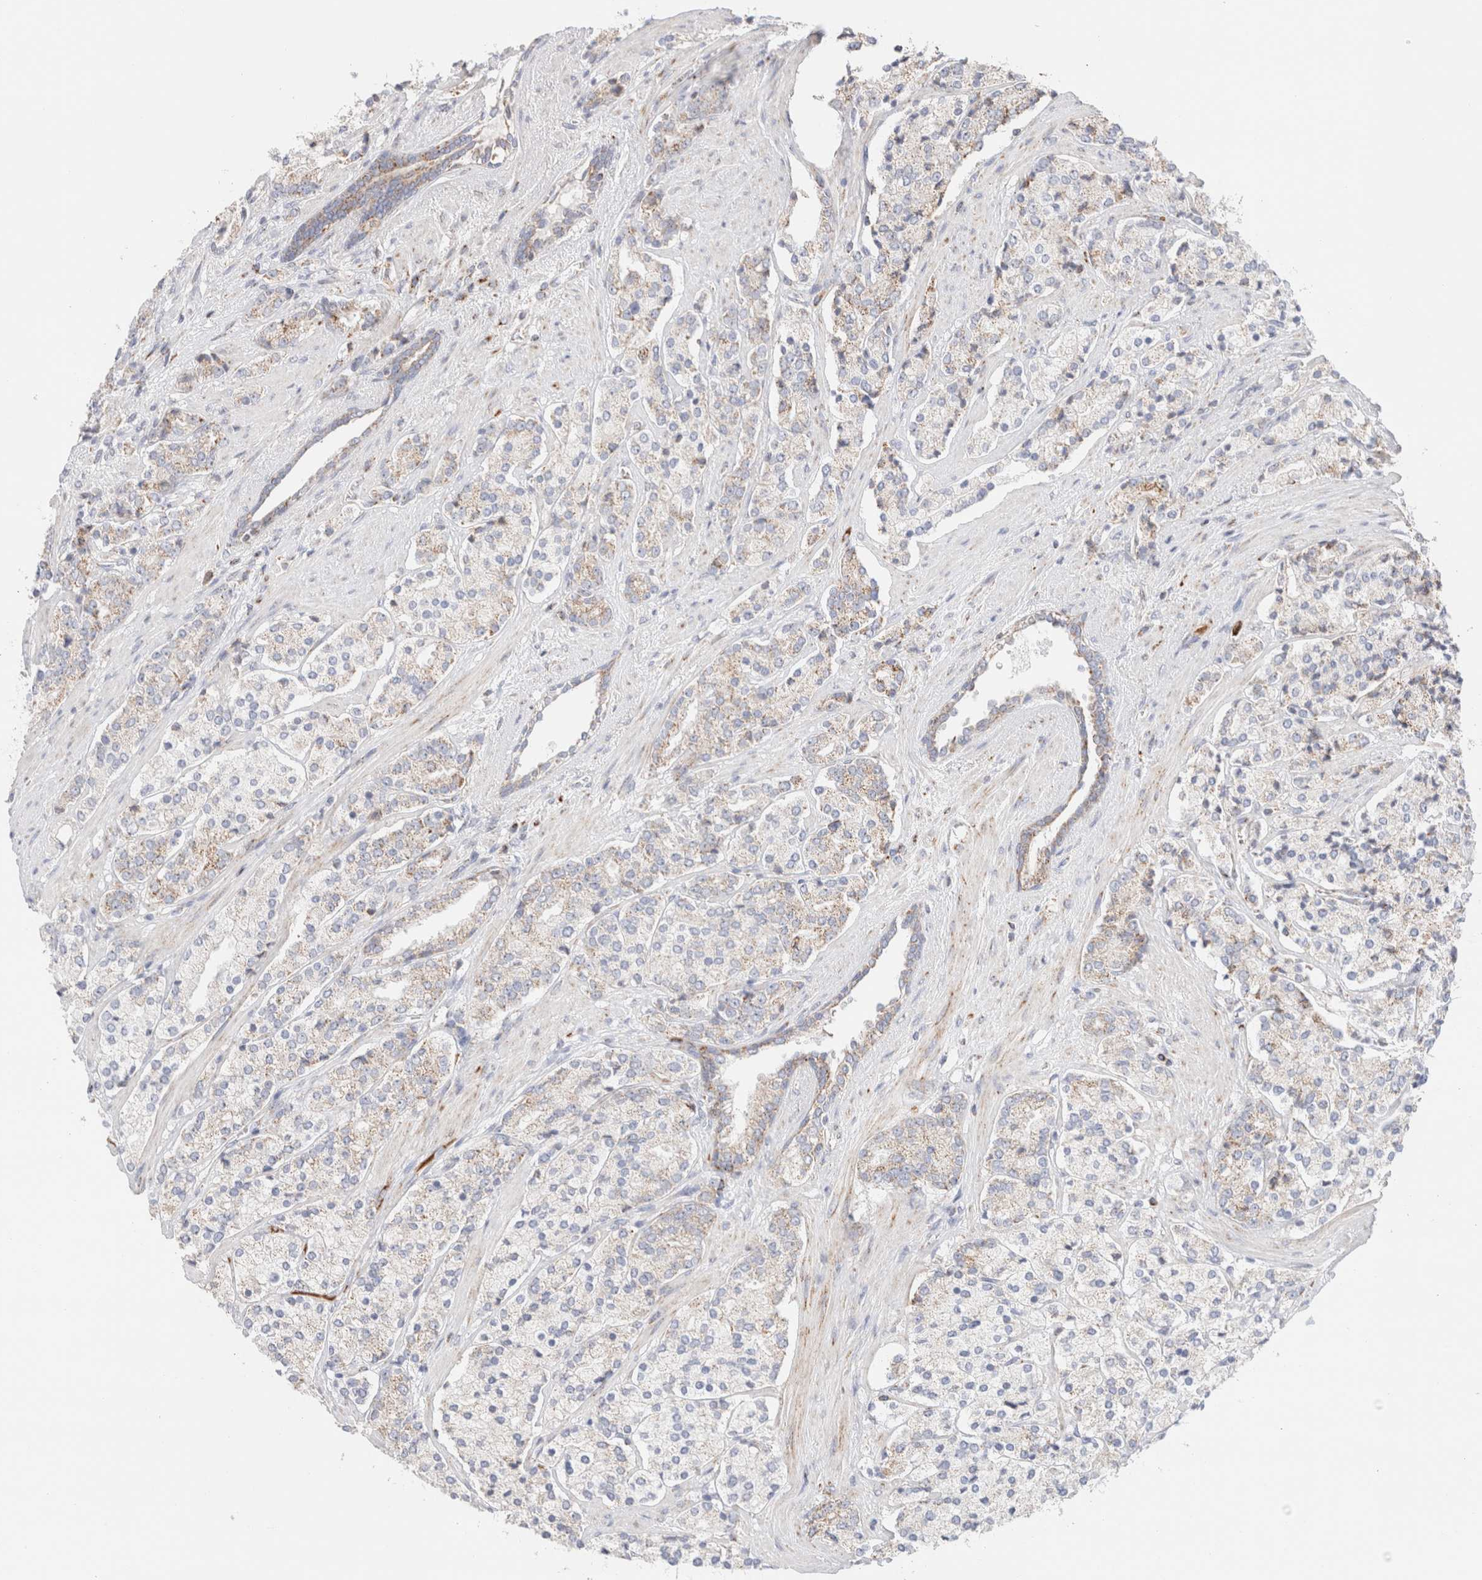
{"staining": {"intensity": "weak", "quantity": "25%-75%", "location": "cytoplasmic/membranous"}, "tissue": "prostate cancer", "cell_type": "Tumor cells", "image_type": "cancer", "snomed": [{"axis": "morphology", "description": "Adenocarcinoma, High grade"}, {"axis": "topography", "description": "Prostate"}], "caption": "Protein expression analysis of adenocarcinoma (high-grade) (prostate) reveals weak cytoplasmic/membranous staining in approximately 25%-75% of tumor cells. Nuclei are stained in blue.", "gene": "ATP6V1C1", "patient": {"sex": "male", "age": 71}}